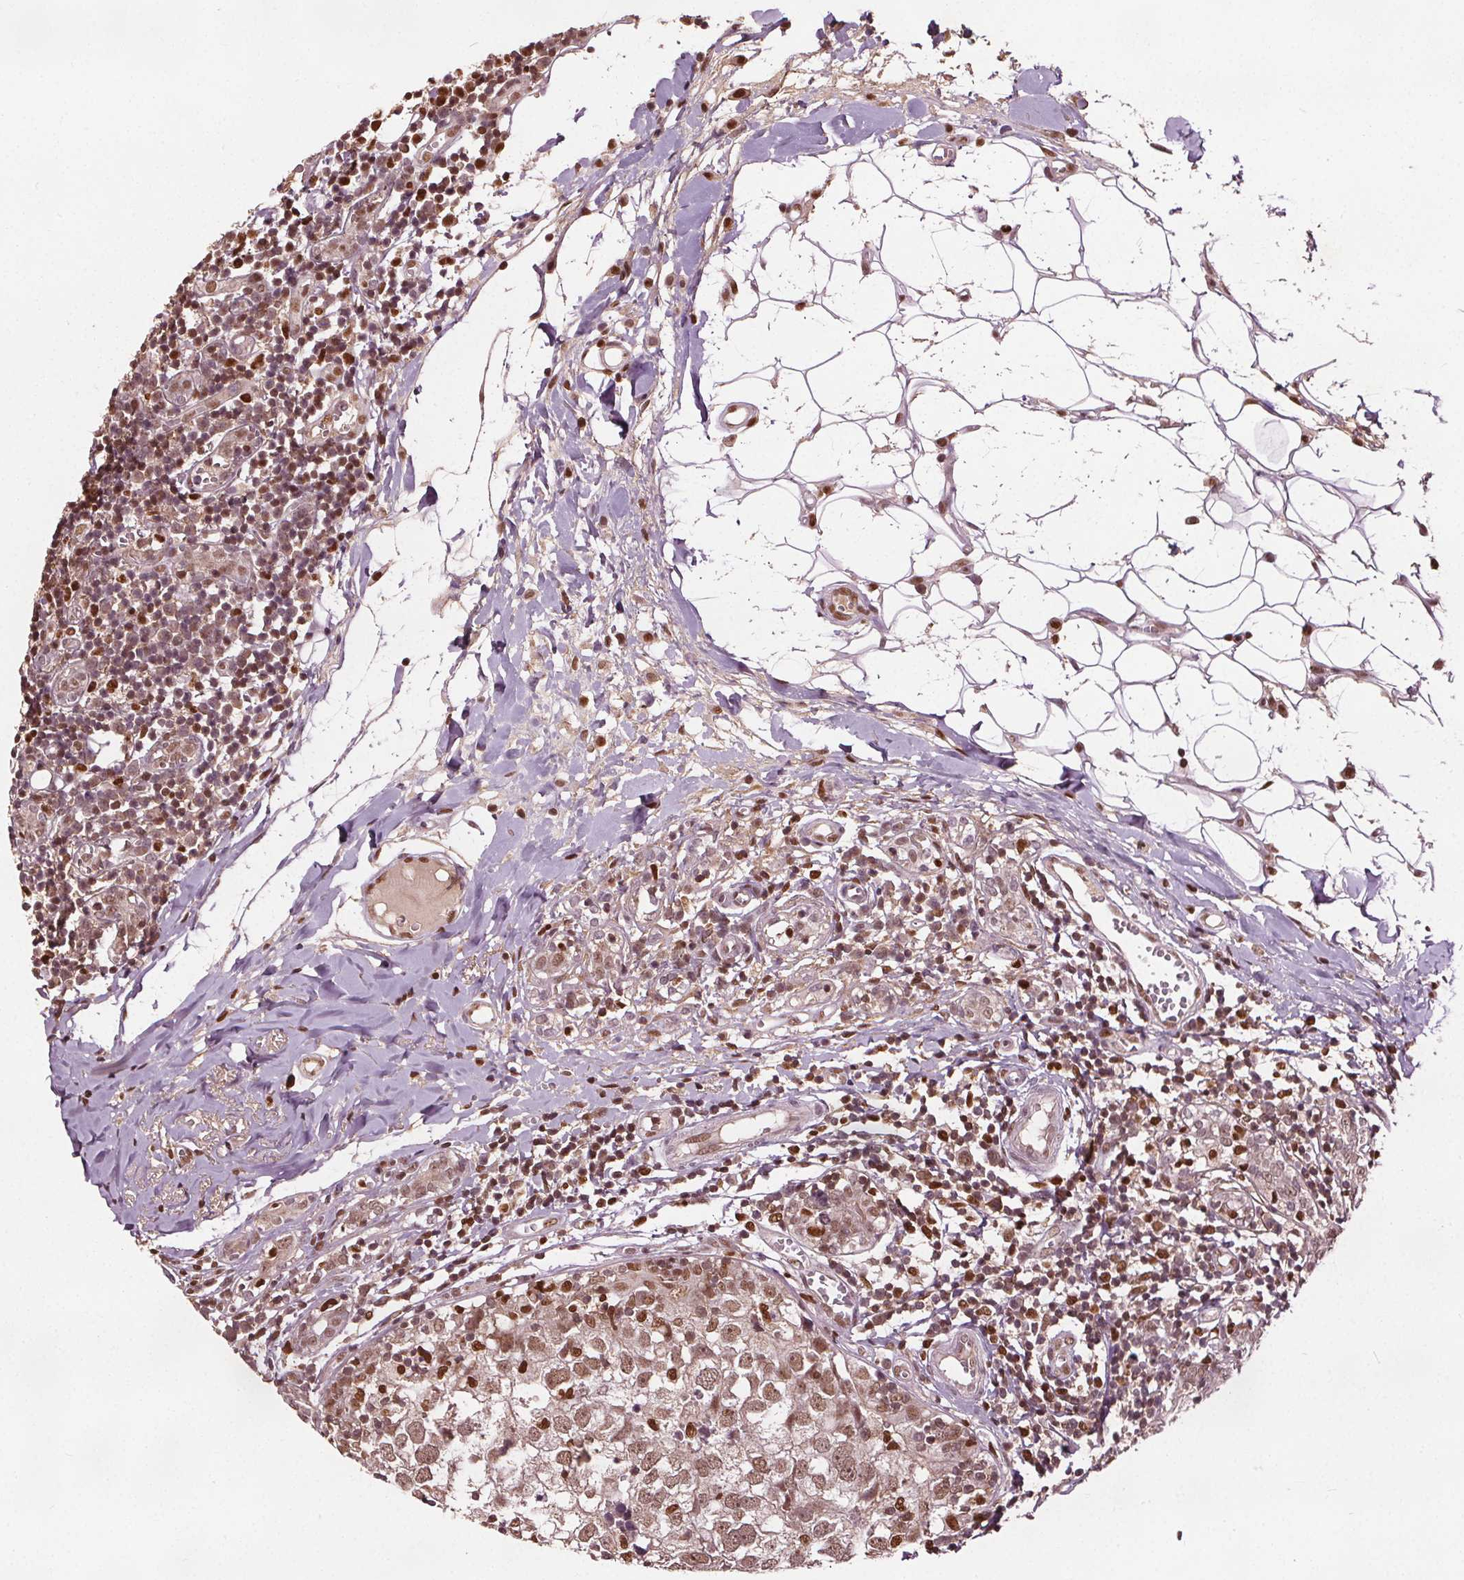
{"staining": {"intensity": "moderate", "quantity": ">75%", "location": "cytoplasmic/membranous,nuclear"}, "tissue": "breast cancer", "cell_type": "Tumor cells", "image_type": "cancer", "snomed": [{"axis": "morphology", "description": "Duct carcinoma"}, {"axis": "topography", "description": "Breast"}], "caption": "Breast cancer was stained to show a protein in brown. There is medium levels of moderate cytoplasmic/membranous and nuclear expression in about >75% of tumor cells. The staining is performed using DAB (3,3'-diaminobenzidine) brown chromogen to label protein expression. The nuclei are counter-stained blue using hematoxylin.", "gene": "DDX11", "patient": {"sex": "female", "age": 30}}